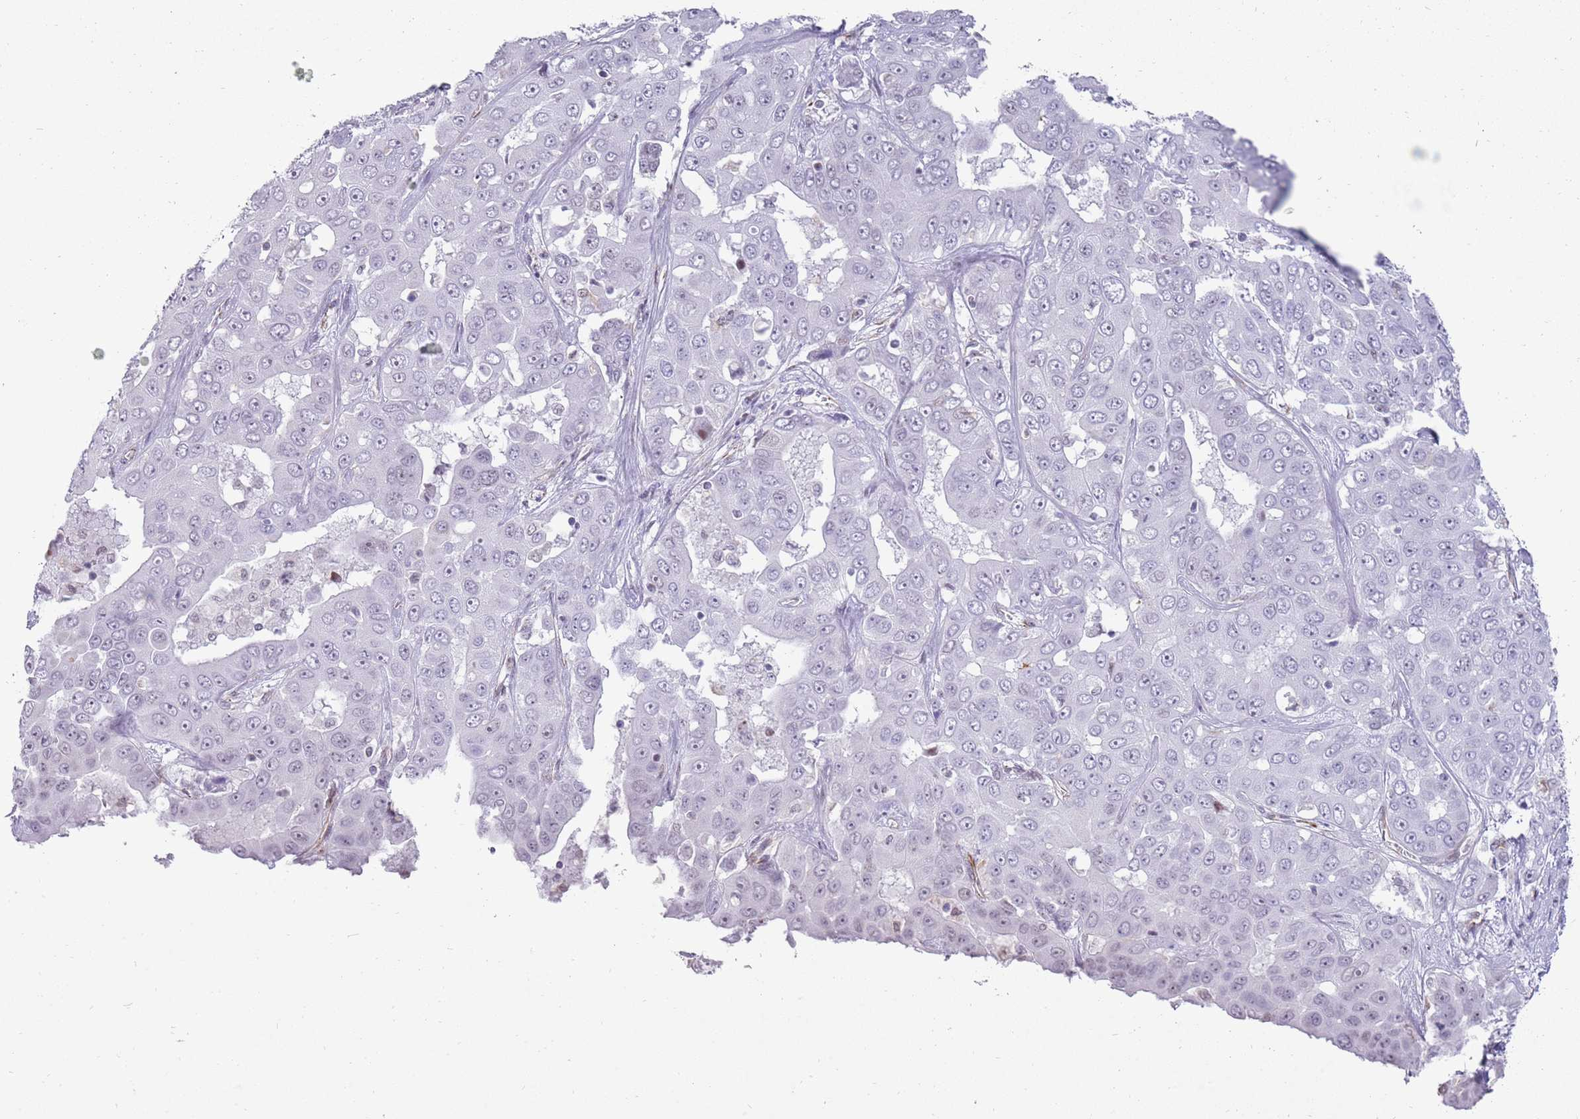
{"staining": {"intensity": "weak", "quantity": "<25%", "location": "nuclear"}, "tissue": "liver cancer", "cell_type": "Tumor cells", "image_type": "cancer", "snomed": [{"axis": "morphology", "description": "Cholangiocarcinoma"}, {"axis": "topography", "description": "Liver"}], "caption": "The photomicrograph reveals no significant positivity in tumor cells of liver cholangiocarcinoma.", "gene": "NBPF3", "patient": {"sex": "female", "age": 52}}